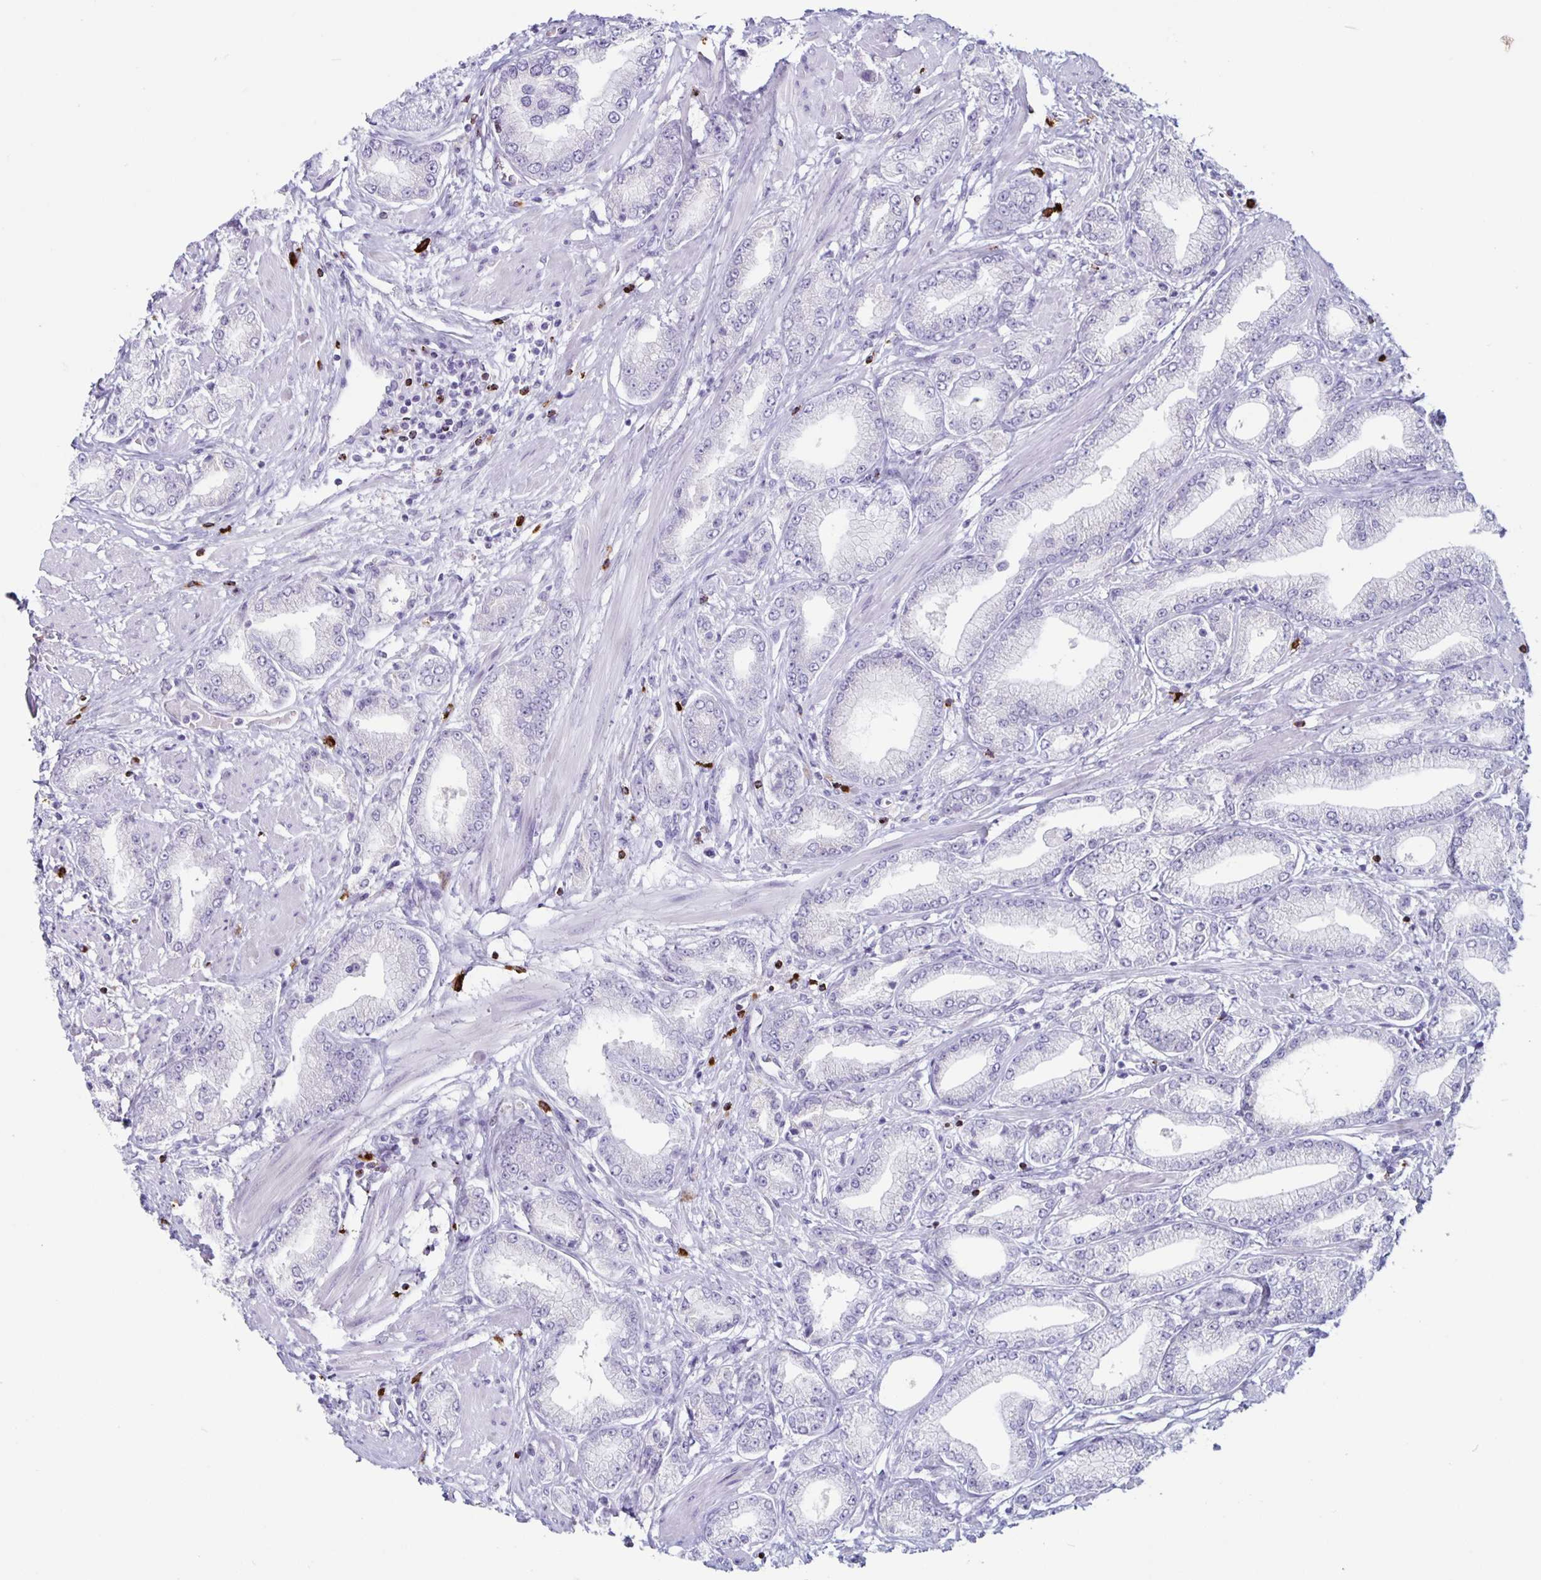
{"staining": {"intensity": "negative", "quantity": "none", "location": "none"}, "tissue": "prostate cancer", "cell_type": "Tumor cells", "image_type": "cancer", "snomed": [{"axis": "morphology", "description": "Adenocarcinoma, High grade"}, {"axis": "topography", "description": "Prostate"}], "caption": "This is a micrograph of IHC staining of prostate cancer, which shows no expression in tumor cells.", "gene": "GZMK", "patient": {"sex": "male", "age": 67}}